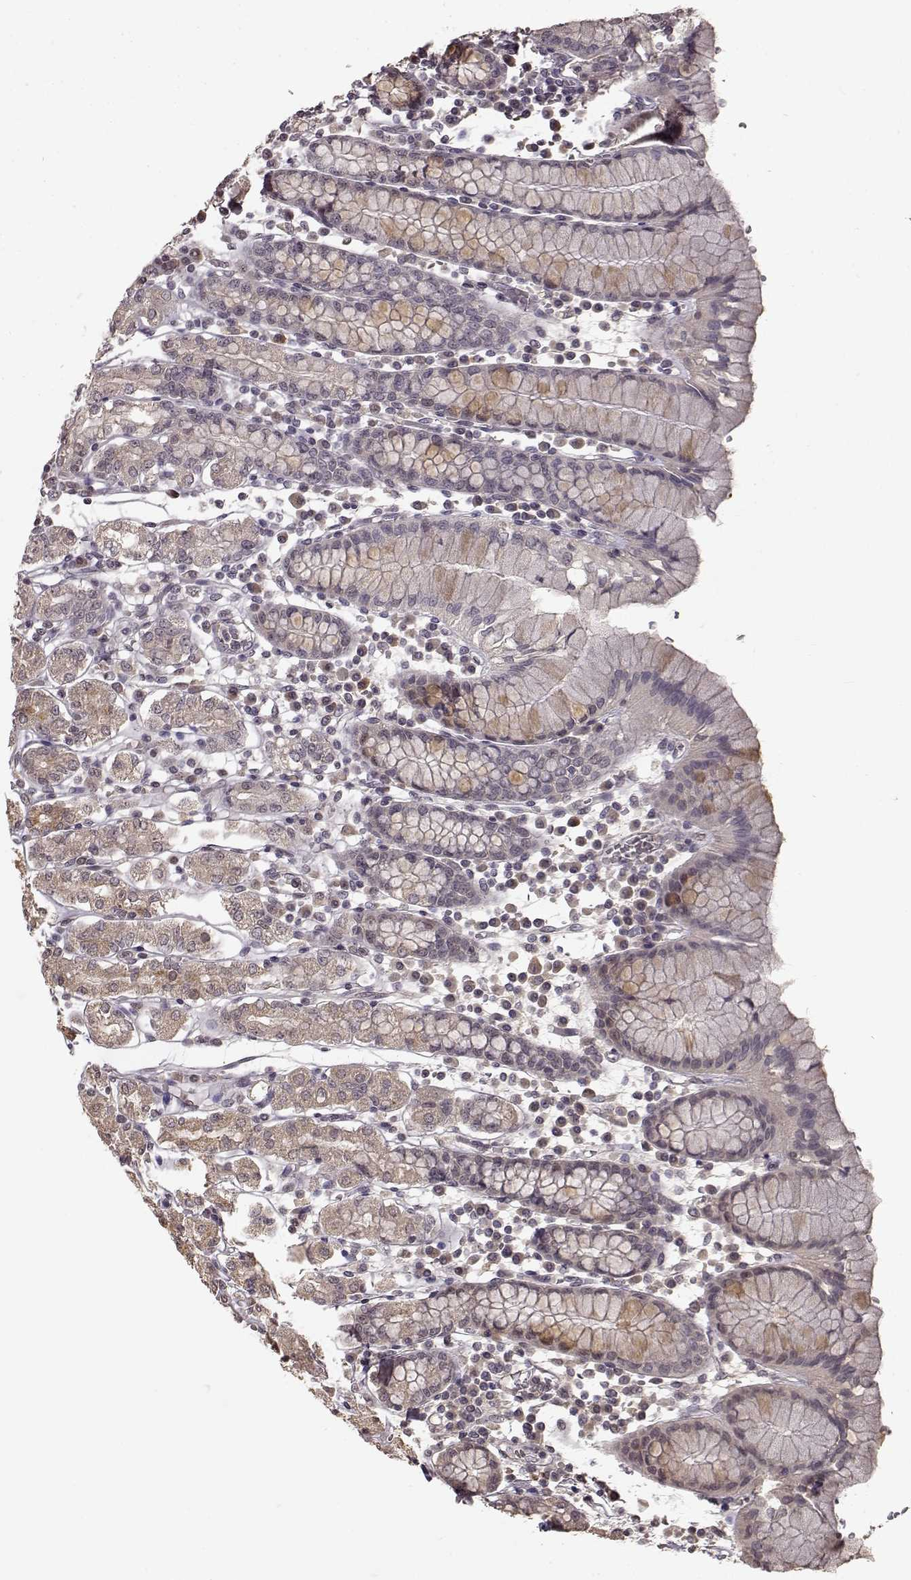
{"staining": {"intensity": "weak", "quantity": "<25%", "location": "cytoplasmic/membranous"}, "tissue": "stomach", "cell_type": "Glandular cells", "image_type": "normal", "snomed": [{"axis": "morphology", "description": "Normal tissue, NOS"}, {"axis": "topography", "description": "Stomach, upper"}, {"axis": "topography", "description": "Stomach"}], "caption": "DAB (3,3'-diaminobenzidine) immunohistochemical staining of normal human stomach shows no significant positivity in glandular cells.", "gene": "NTRK2", "patient": {"sex": "male", "age": 62}}